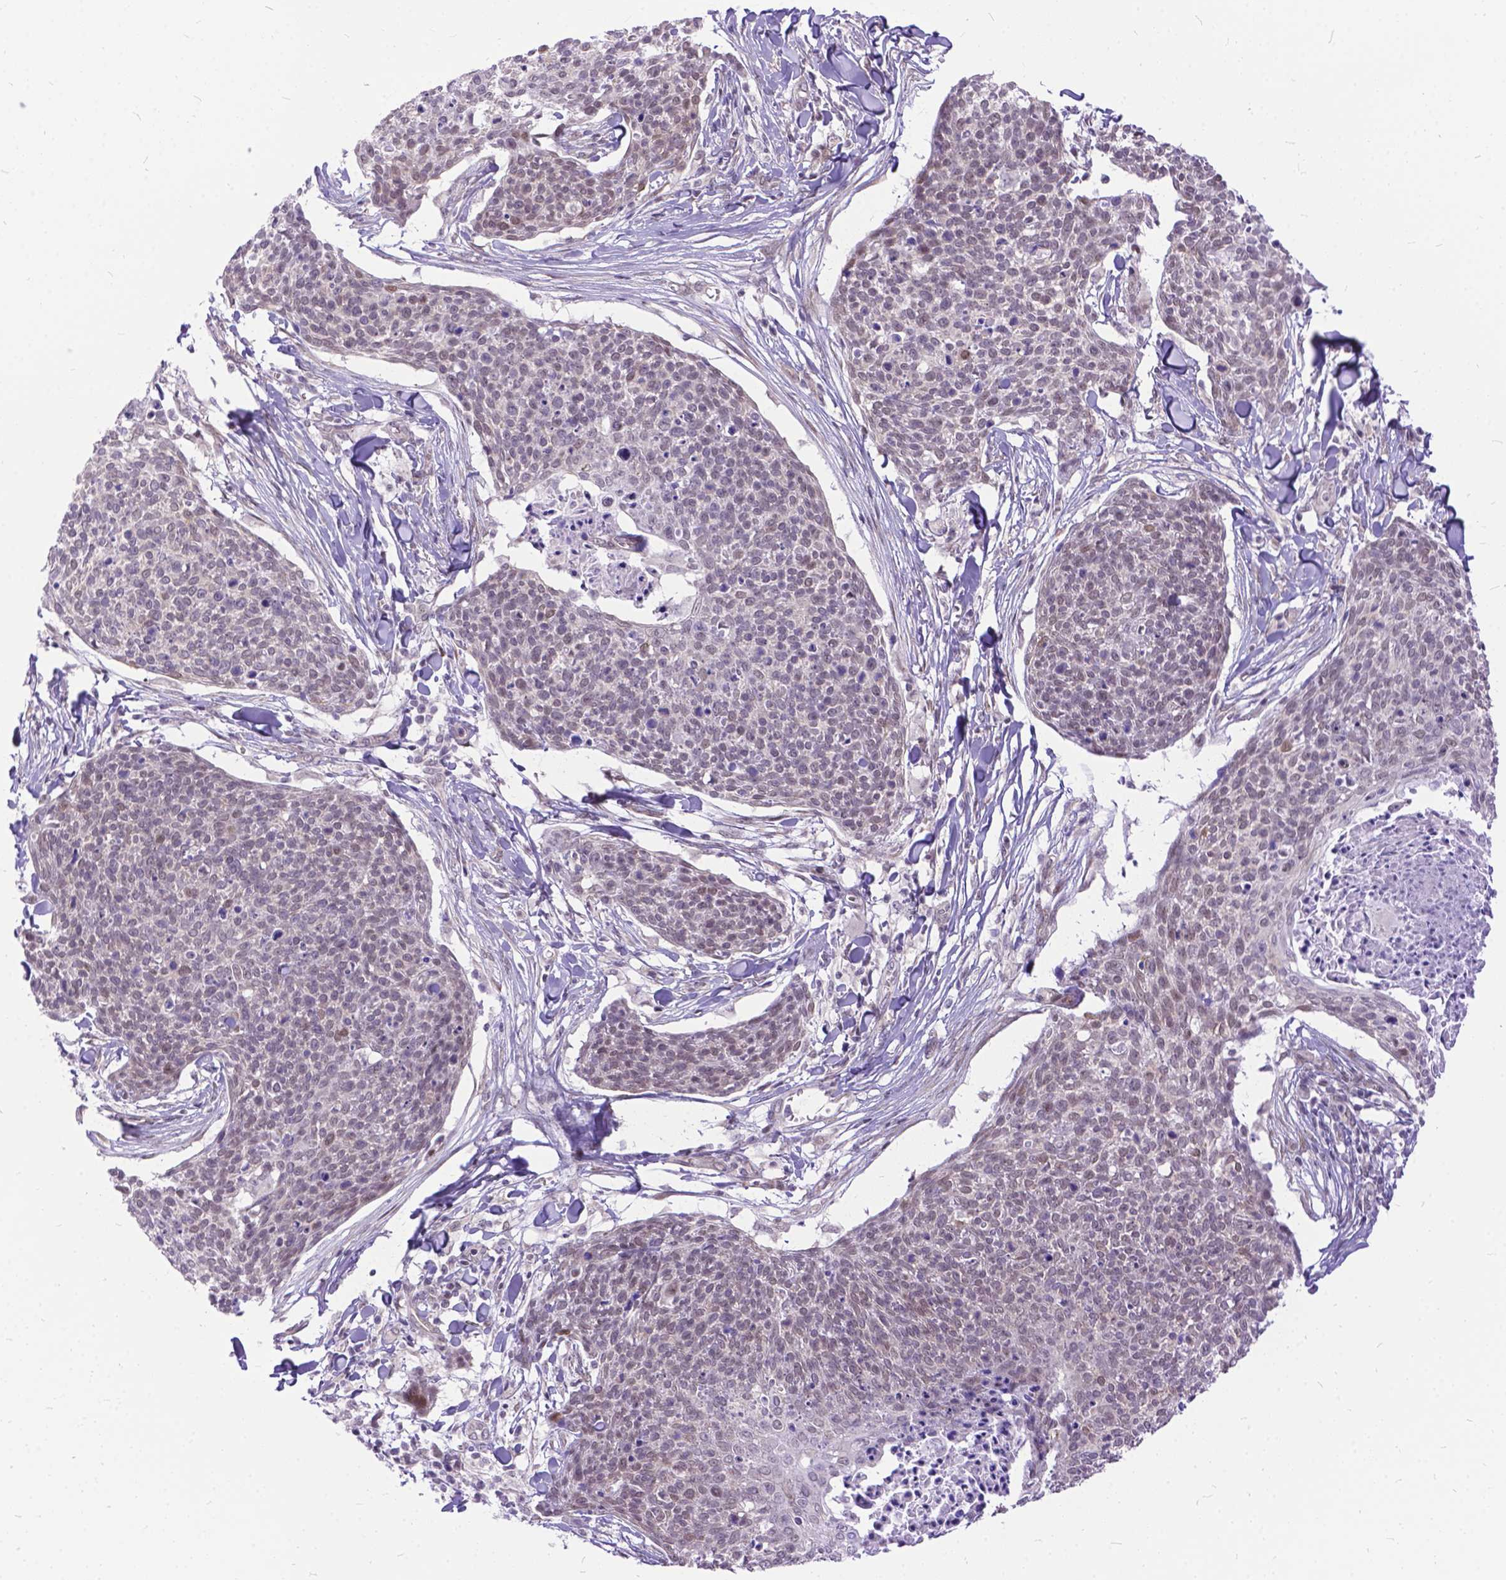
{"staining": {"intensity": "weak", "quantity": "<25%", "location": "nuclear"}, "tissue": "skin cancer", "cell_type": "Tumor cells", "image_type": "cancer", "snomed": [{"axis": "morphology", "description": "Squamous cell carcinoma, NOS"}, {"axis": "topography", "description": "Skin"}, {"axis": "topography", "description": "Vulva"}], "caption": "Immunohistochemistry (IHC) micrograph of human squamous cell carcinoma (skin) stained for a protein (brown), which displays no positivity in tumor cells. (Immunohistochemistry, brightfield microscopy, high magnification).", "gene": "FAM124B", "patient": {"sex": "female", "age": 75}}